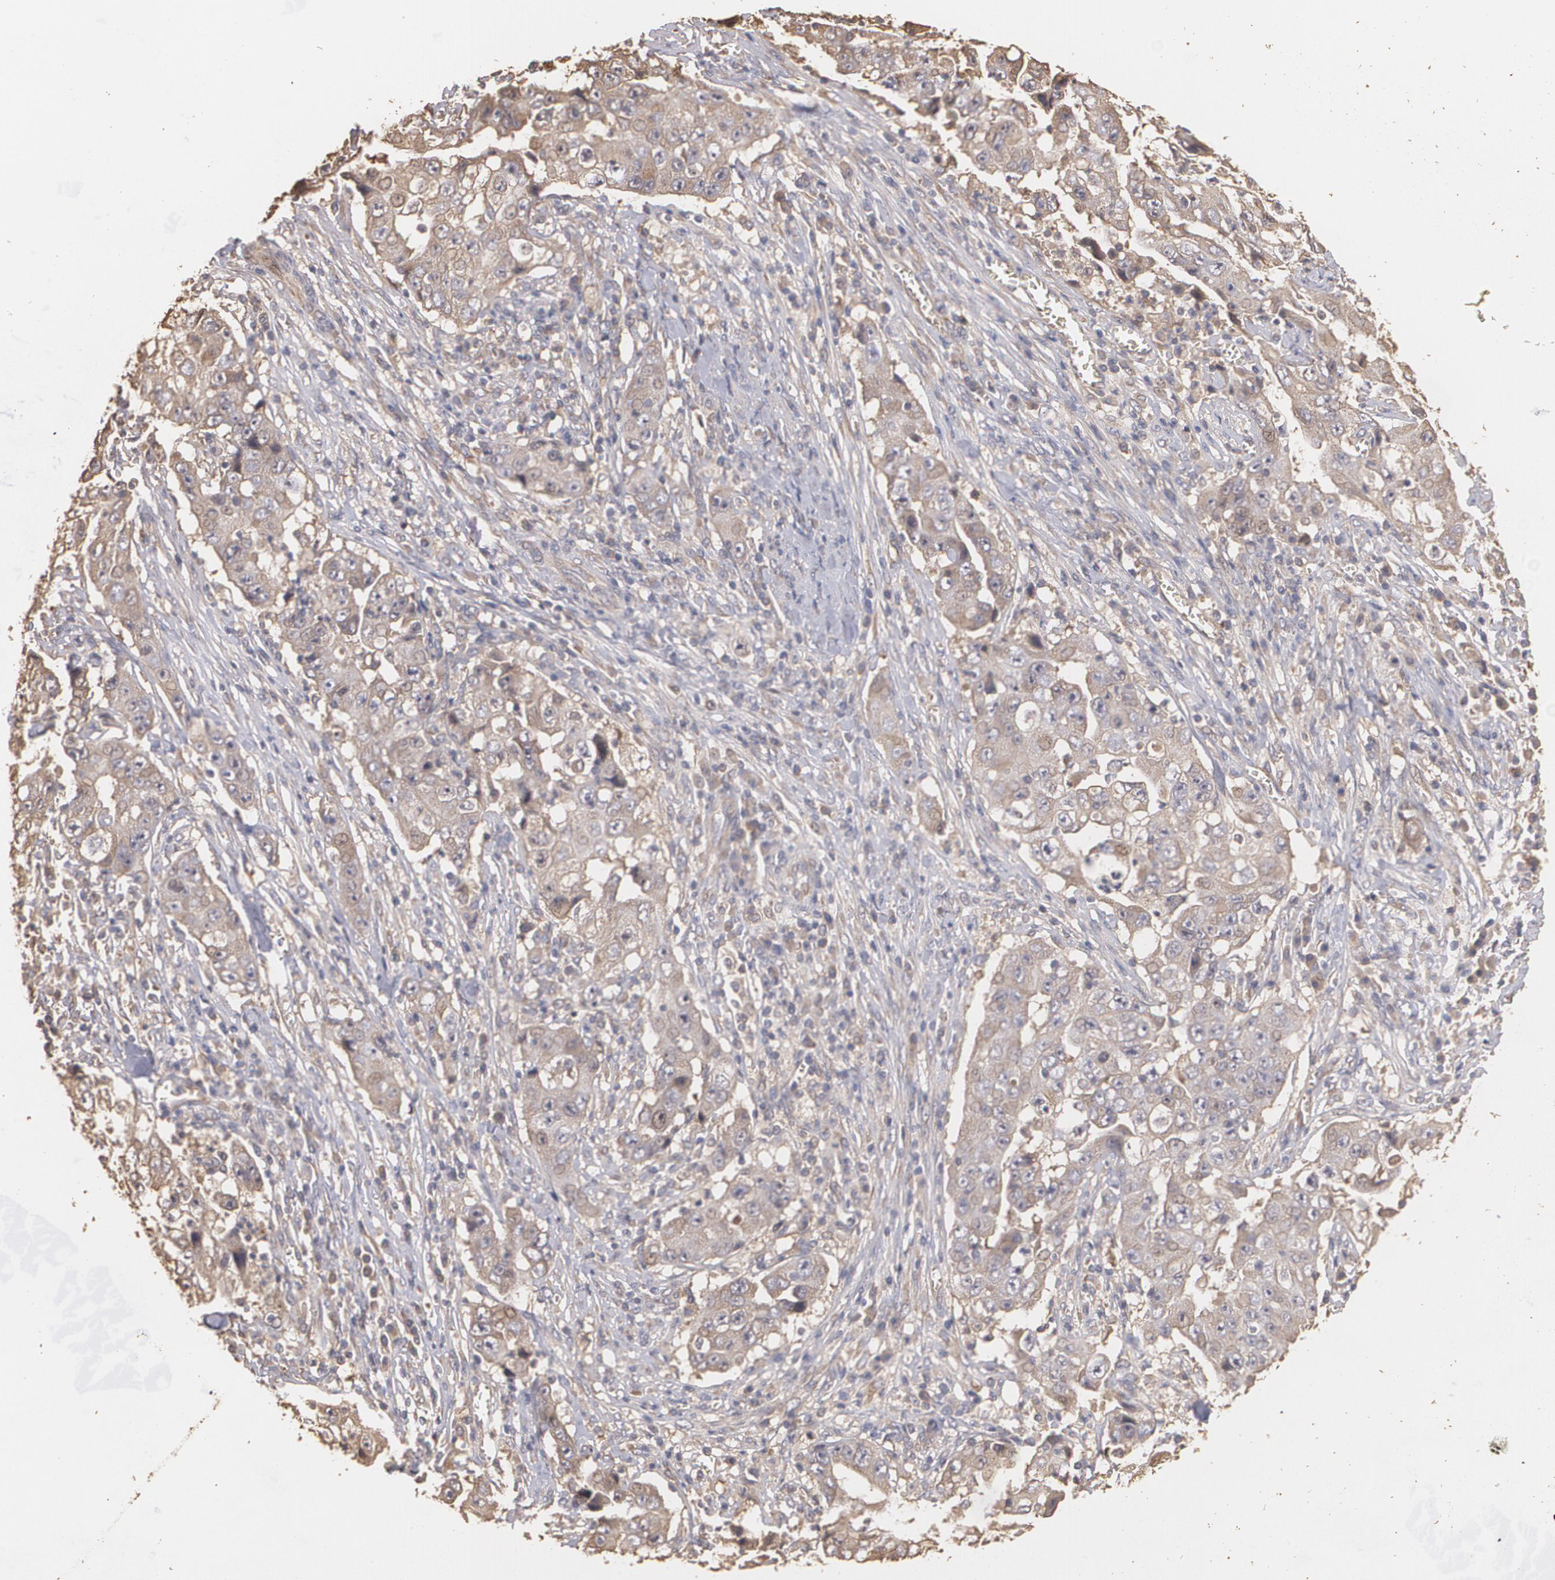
{"staining": {"intensity": "weak", "quantity": ">75%", "location": "cytoplasmic/membranous"}, "tissue": "lung cancer", "cell_type": "Tumor cells", "image_type": "cancer", "snomed": [{"axis": "morphology", "description": "Squamous cell carcinoma, NOS"}, {"axis": "topography", "description": "Lung"}], "caption": "Immunohistochemical staining of human lung squamous cell carcinoma displays low levels of weak cytoplasmic/membranous protein staining in approximately >75% of tumor cells.", "gene": "PON1", "patient": {"sex": "male", "age": 64}}